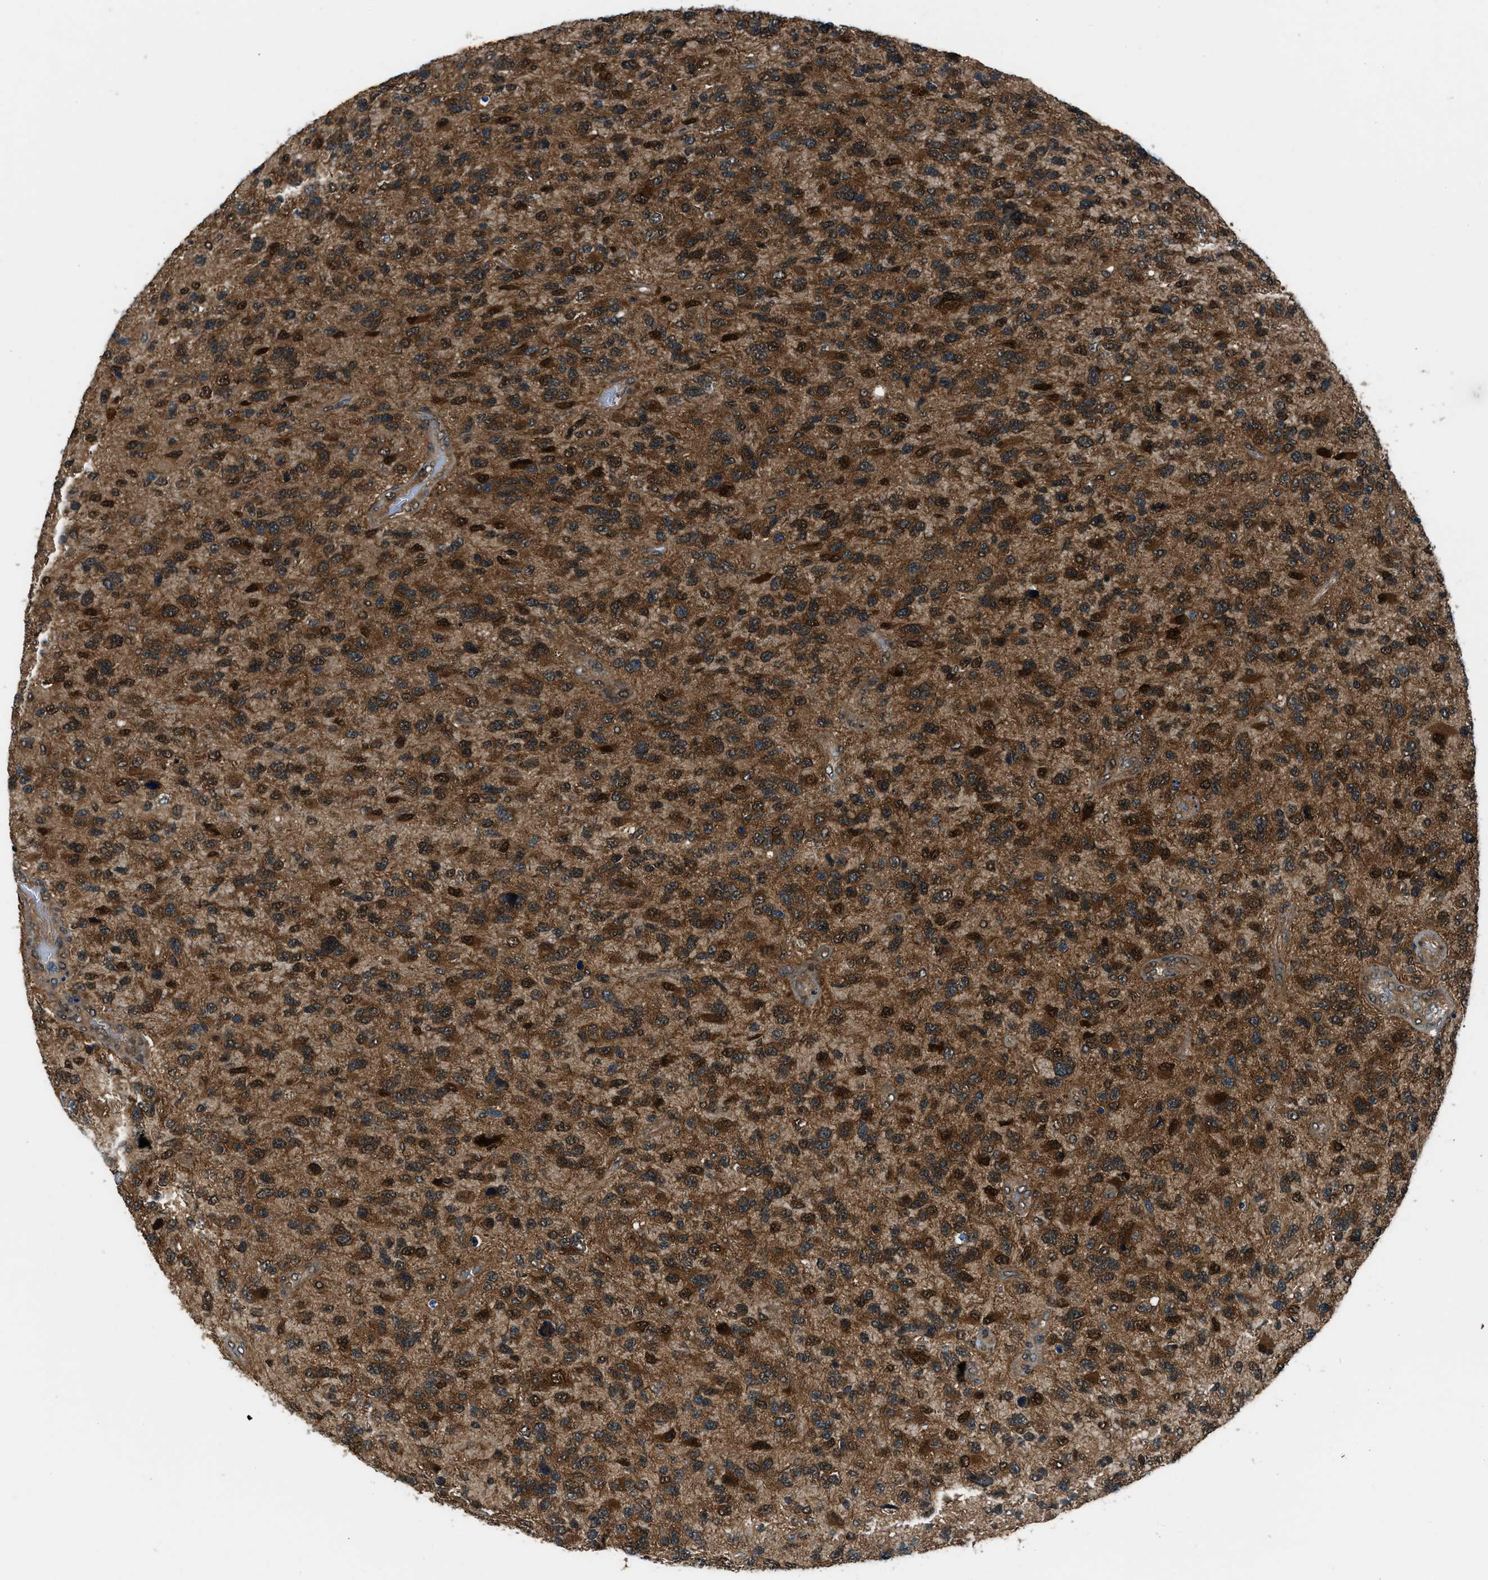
{"staining": {"intensity": "strong", "quantity": ">75%", "location": "cytoplasmic/membranous,nuclear"}, "tissue": "glioma", "cell_type": "Tumor cells", "image_type": "cancer", "snomed": [{"axis": "morphology", "description": "Glioma, malignant, High grade"}, {"axis": "topography", "description": "Brain"}], "caption": "This histopathology image reveals immunohistochemistry (IHC) staining of glioma, with high strong cytoplasmic/membranous and nuclear staining in about >75% of tumor cells.", "gene": "NUDCD3", "patient": {"sex": "female", "age": 58}}